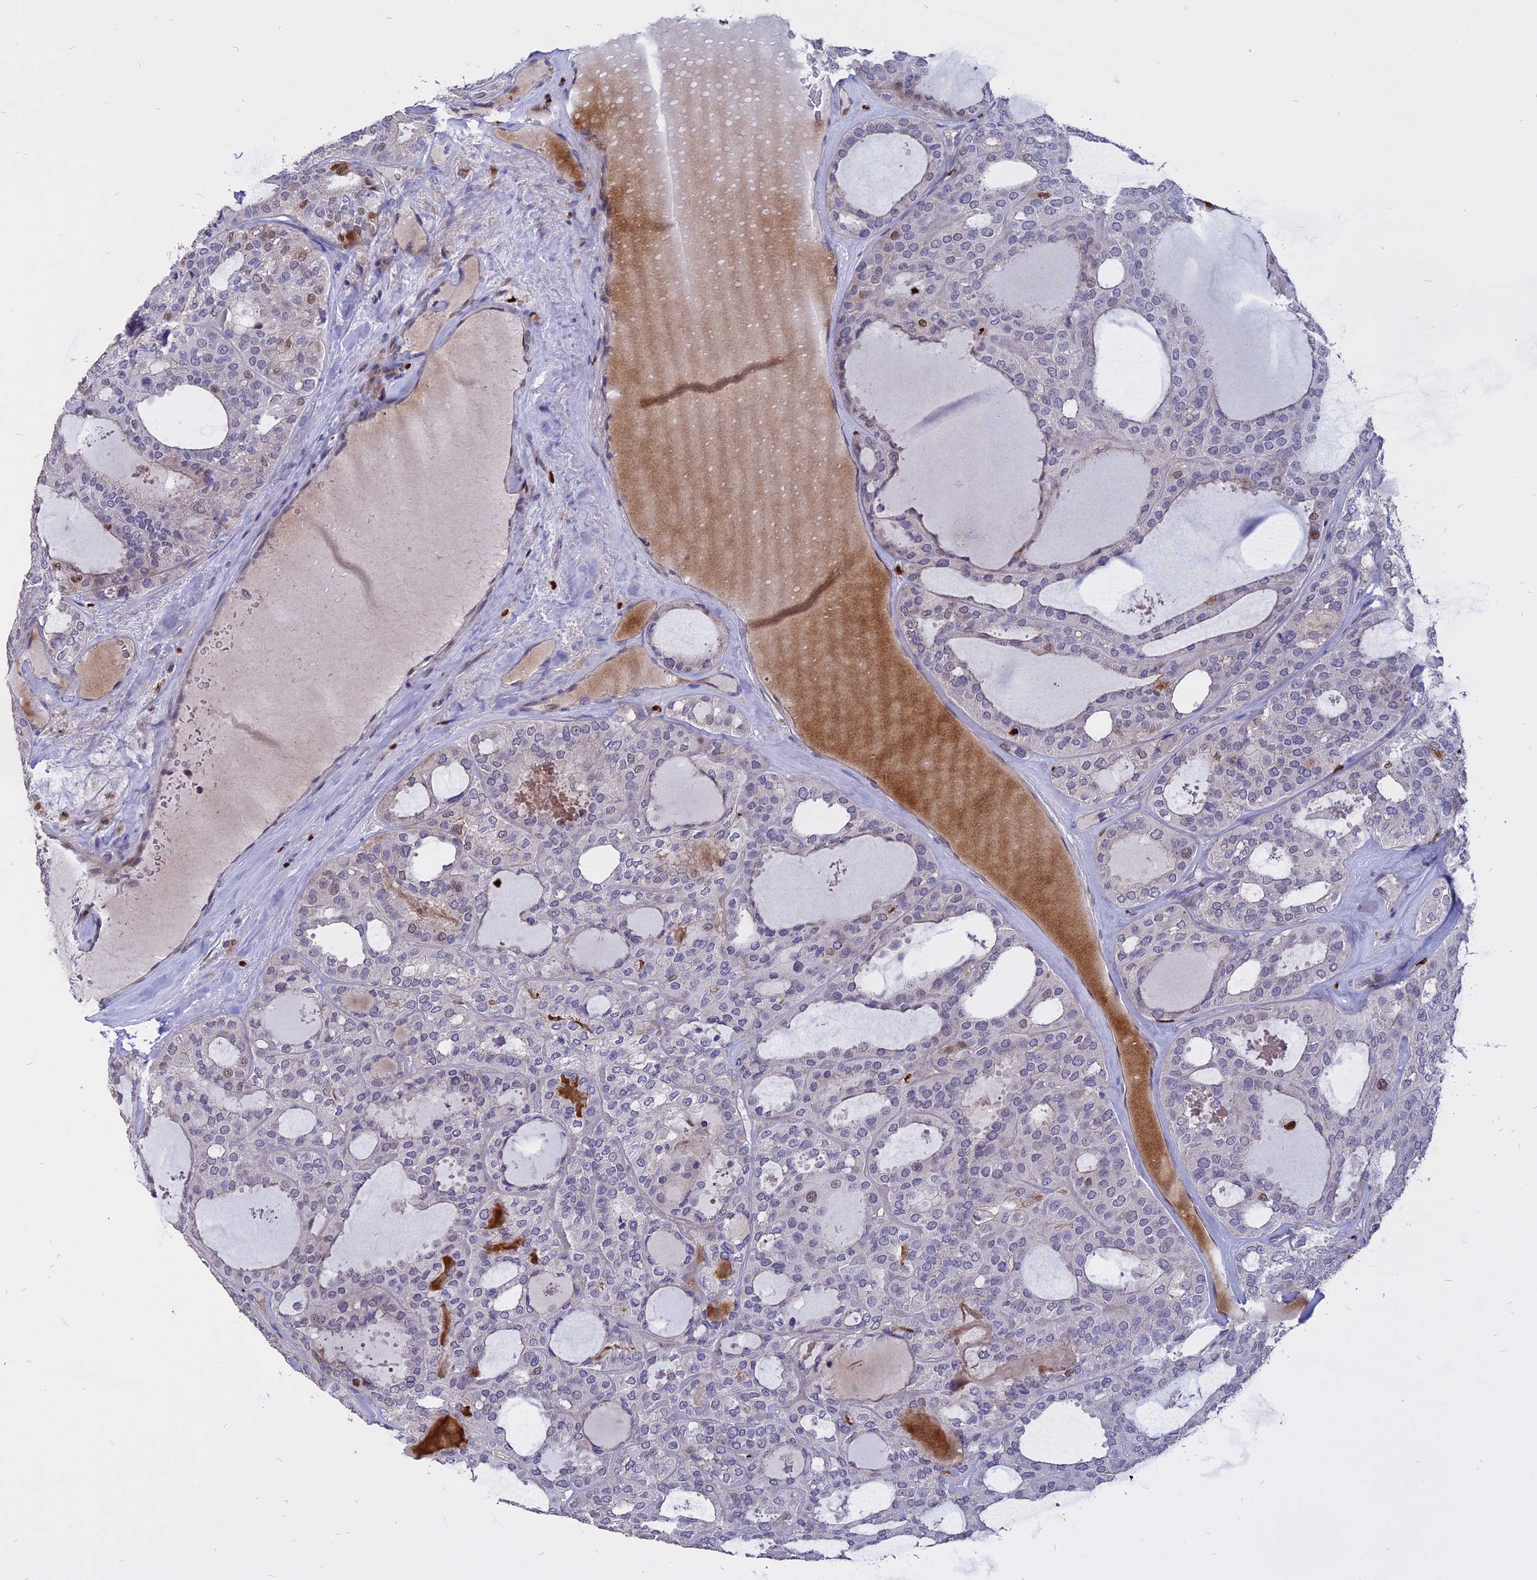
{"staining": {"intensity": "weak", "quantity": "<25%", "location": "nuclear"}, "tissue": "thyroid cancer", "cell_type": "Tumor cells", "image_type": "cancer", "snomed": [{"axis": "morphology", "description": "Follicular adenoma carcinoma, NOS"}, {"axis": "topography", "description": "Thyroid gland"}], "caption": "Histopathology image shows no significant protein expression in tumor cells of follicular adenoma carcinoma (thyroid).", "gene": "TMEM263", "patient": {"sex": "male", "age": 75}}